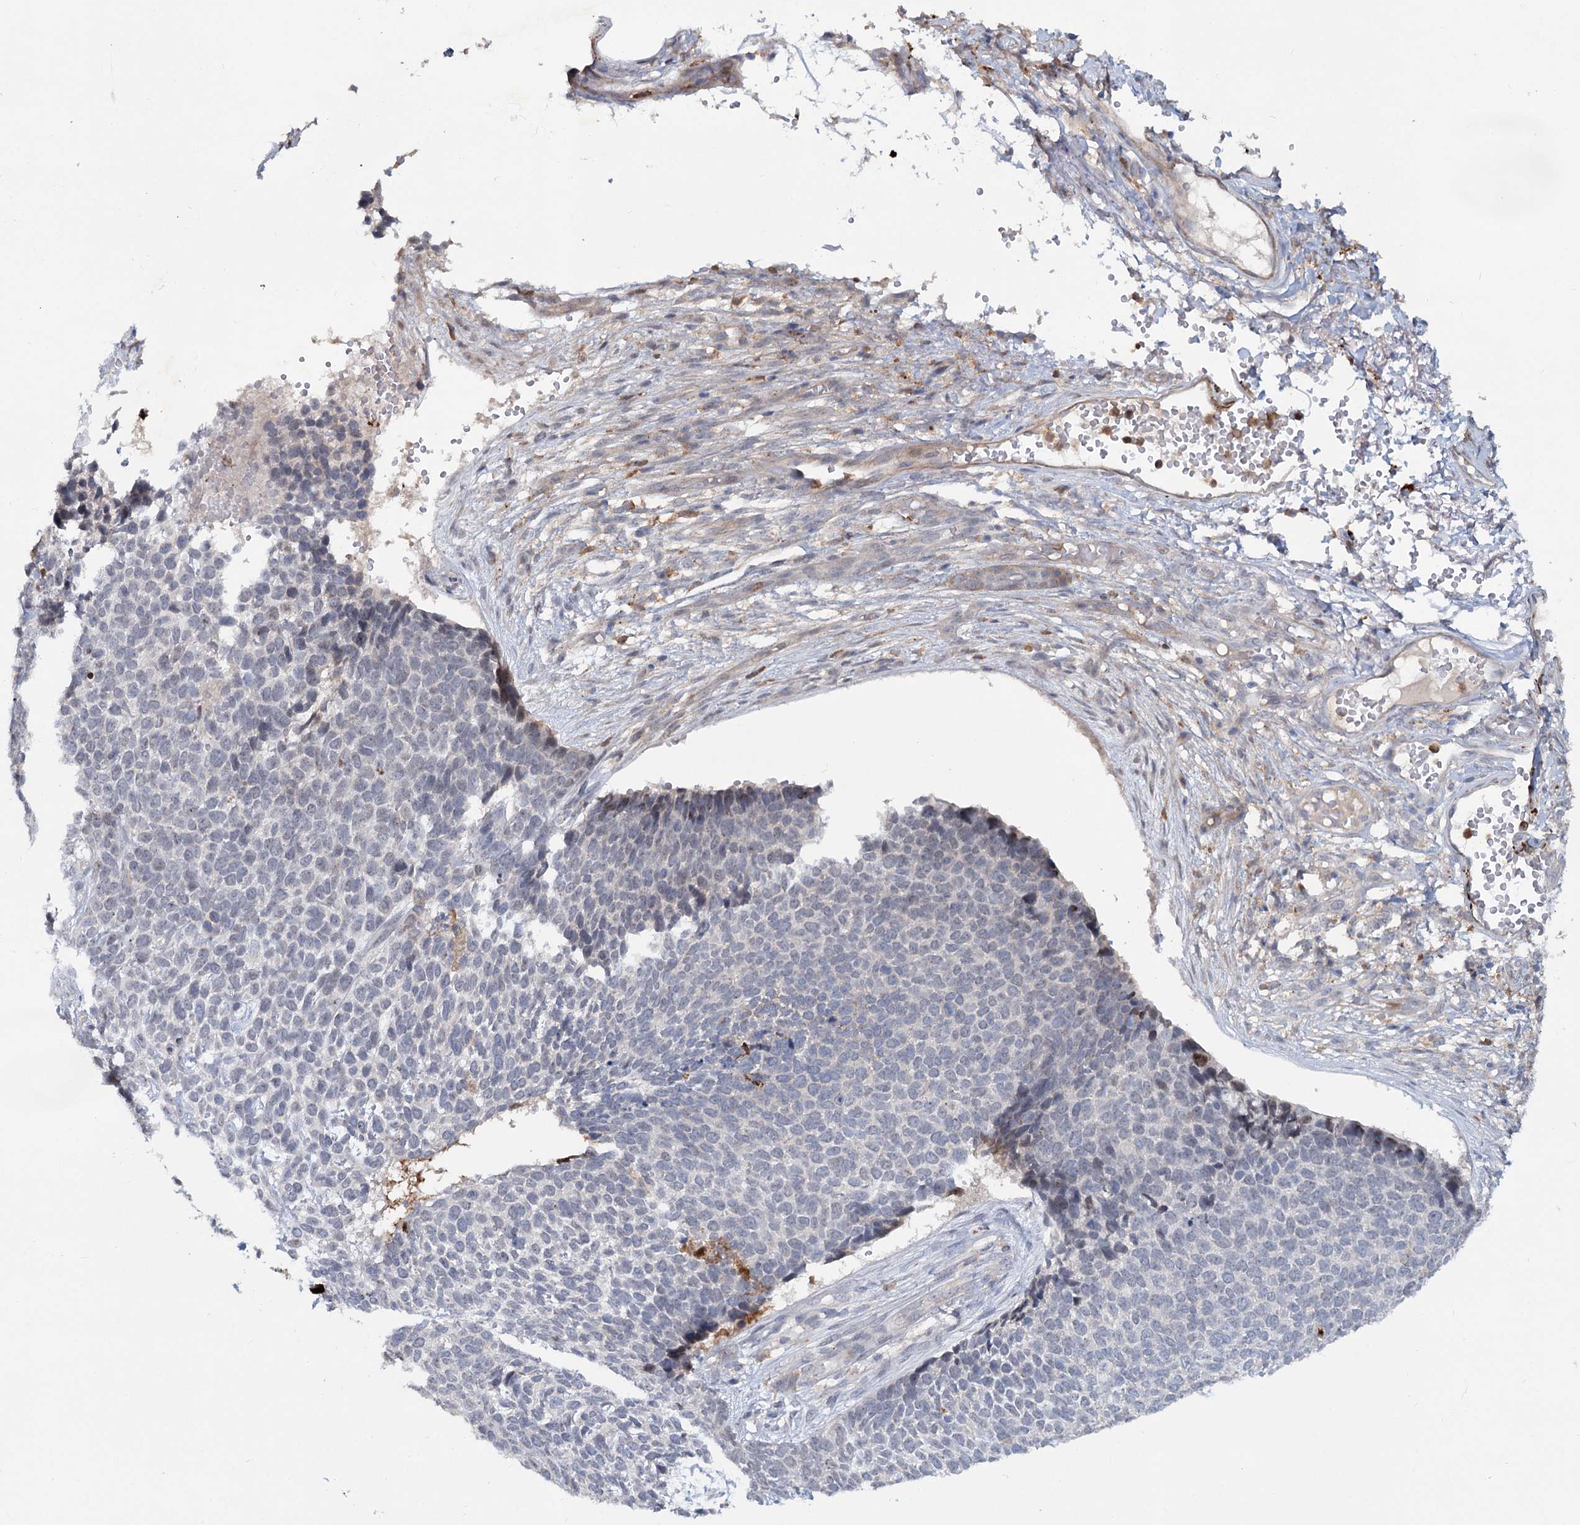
{"staining": {"intensity": "negative", "quantity": "none", "location": "none"}, "tissue": "skin cancer", "cell_type": "Tumor cells", "image_type": "cancer", "snomed": [{"axis": "morphology", "description": "Basal cell carcinoma"}, {"axis": "topography", "description": "Skin"}], "caption": "This is an IHC image of human skin cancer (basal cell carcinoma). There is no expression in tumor cells.", "gene": "ALDH3B1", "patient": {"sex": "female", "age": 84}}